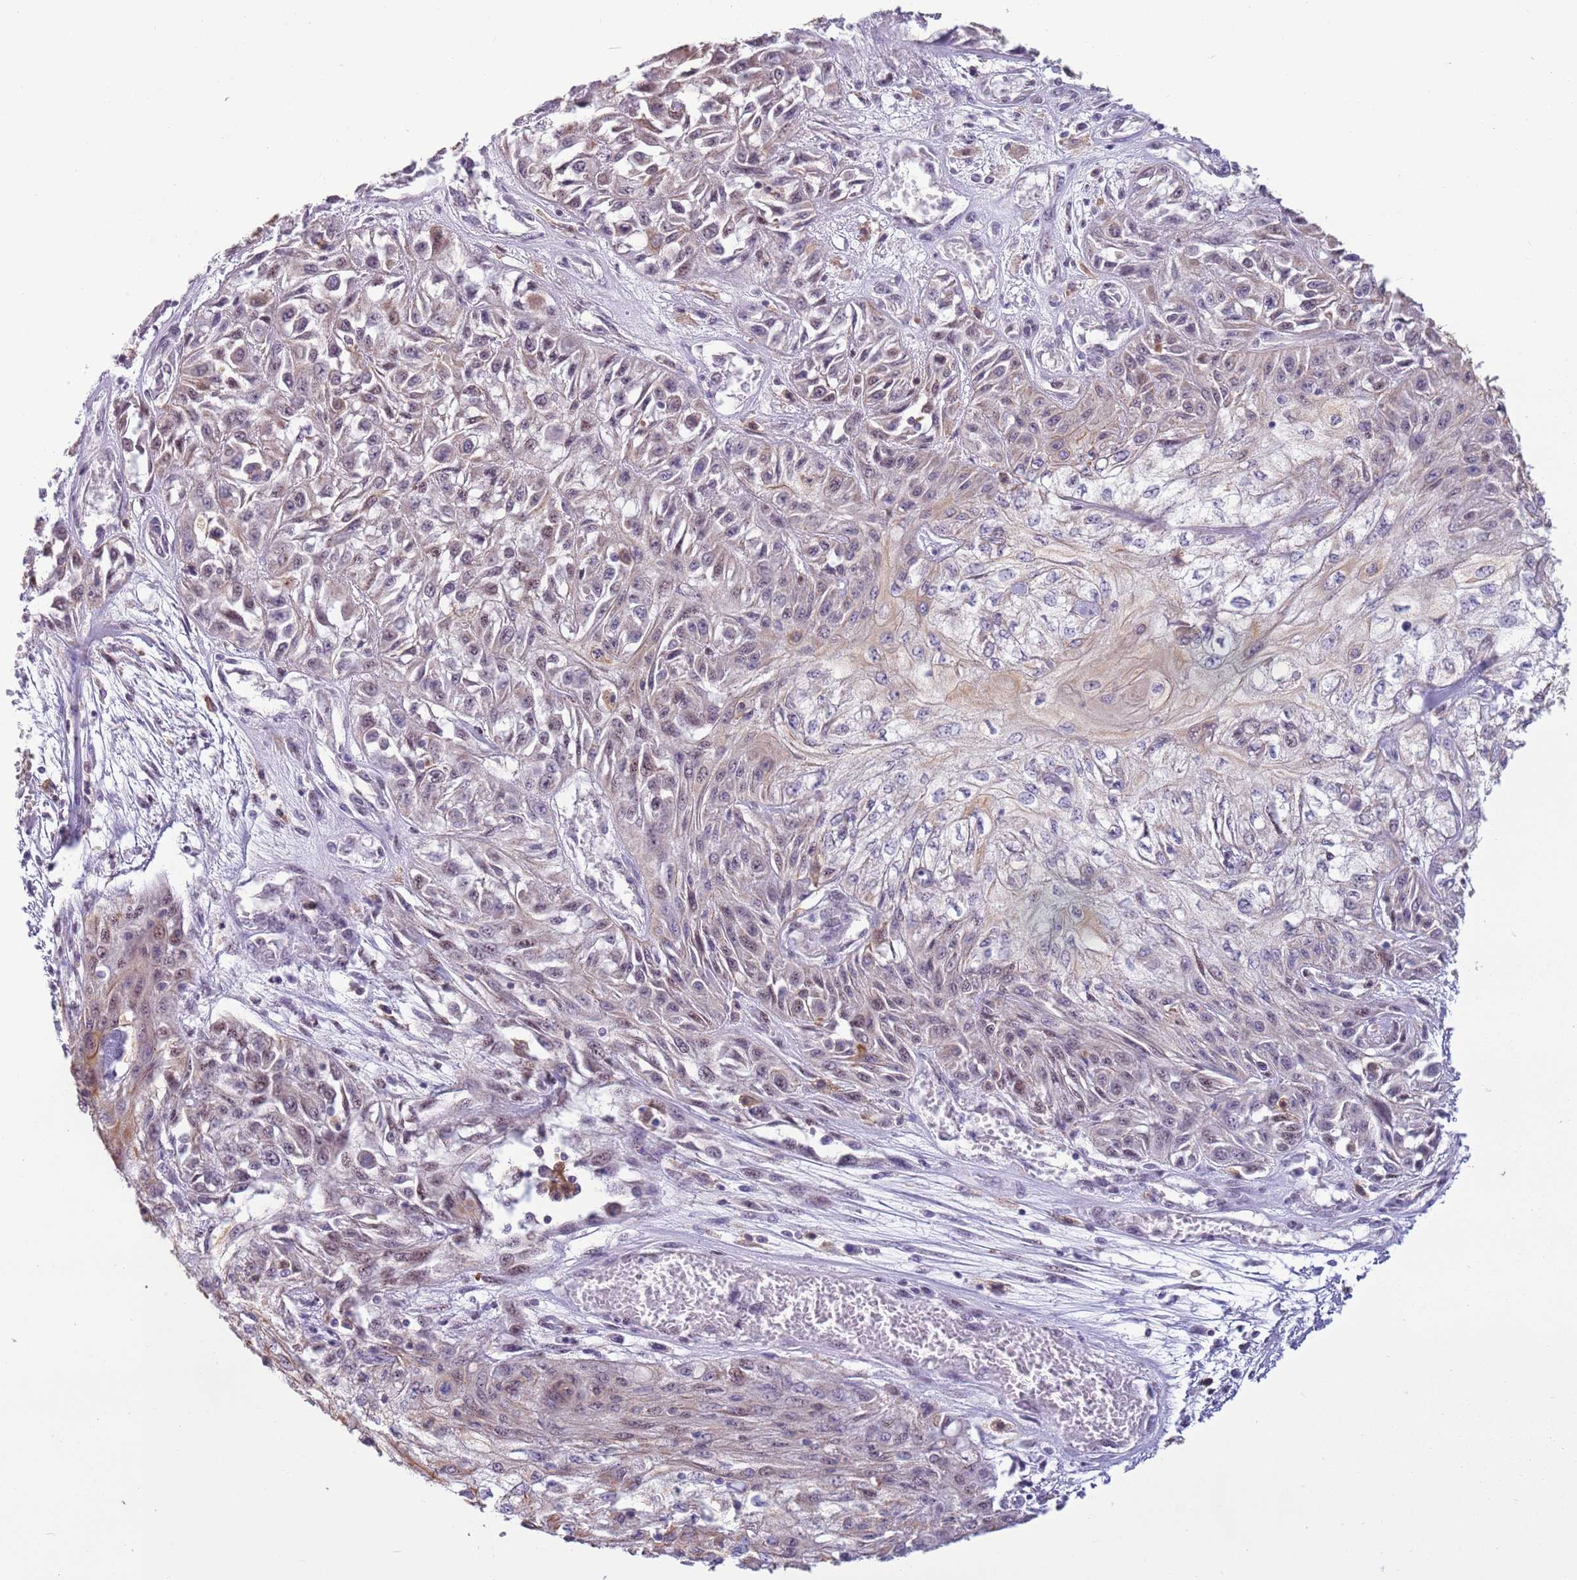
{"staining": {"intensity": "weak", "quantity": "25%-75%", "location": "cytoplasmic/membranous,nuclear"}, "tissue": "skin cancer", "cell_type": "Tumor cells", "image_type": "cancer", "snomed": [{"axis": "morphology", "description": "Squamous cell carcinoma, NOS"}, {"axis": "morphology", "description": "Squamous cell carcinoma, metastatic, NOS"}, {"axis": "topography", "description": "Skin"}, {"axis": "topography", "description": "Lymph node"}], "caption": "Tumor cells display weak cytoplasmic/membranous and nuclear positivity in approximately 25%-75% of cells in skin cancer.", "gene": "CAPN9", "patient": {"sex": "male", "age": 75}}